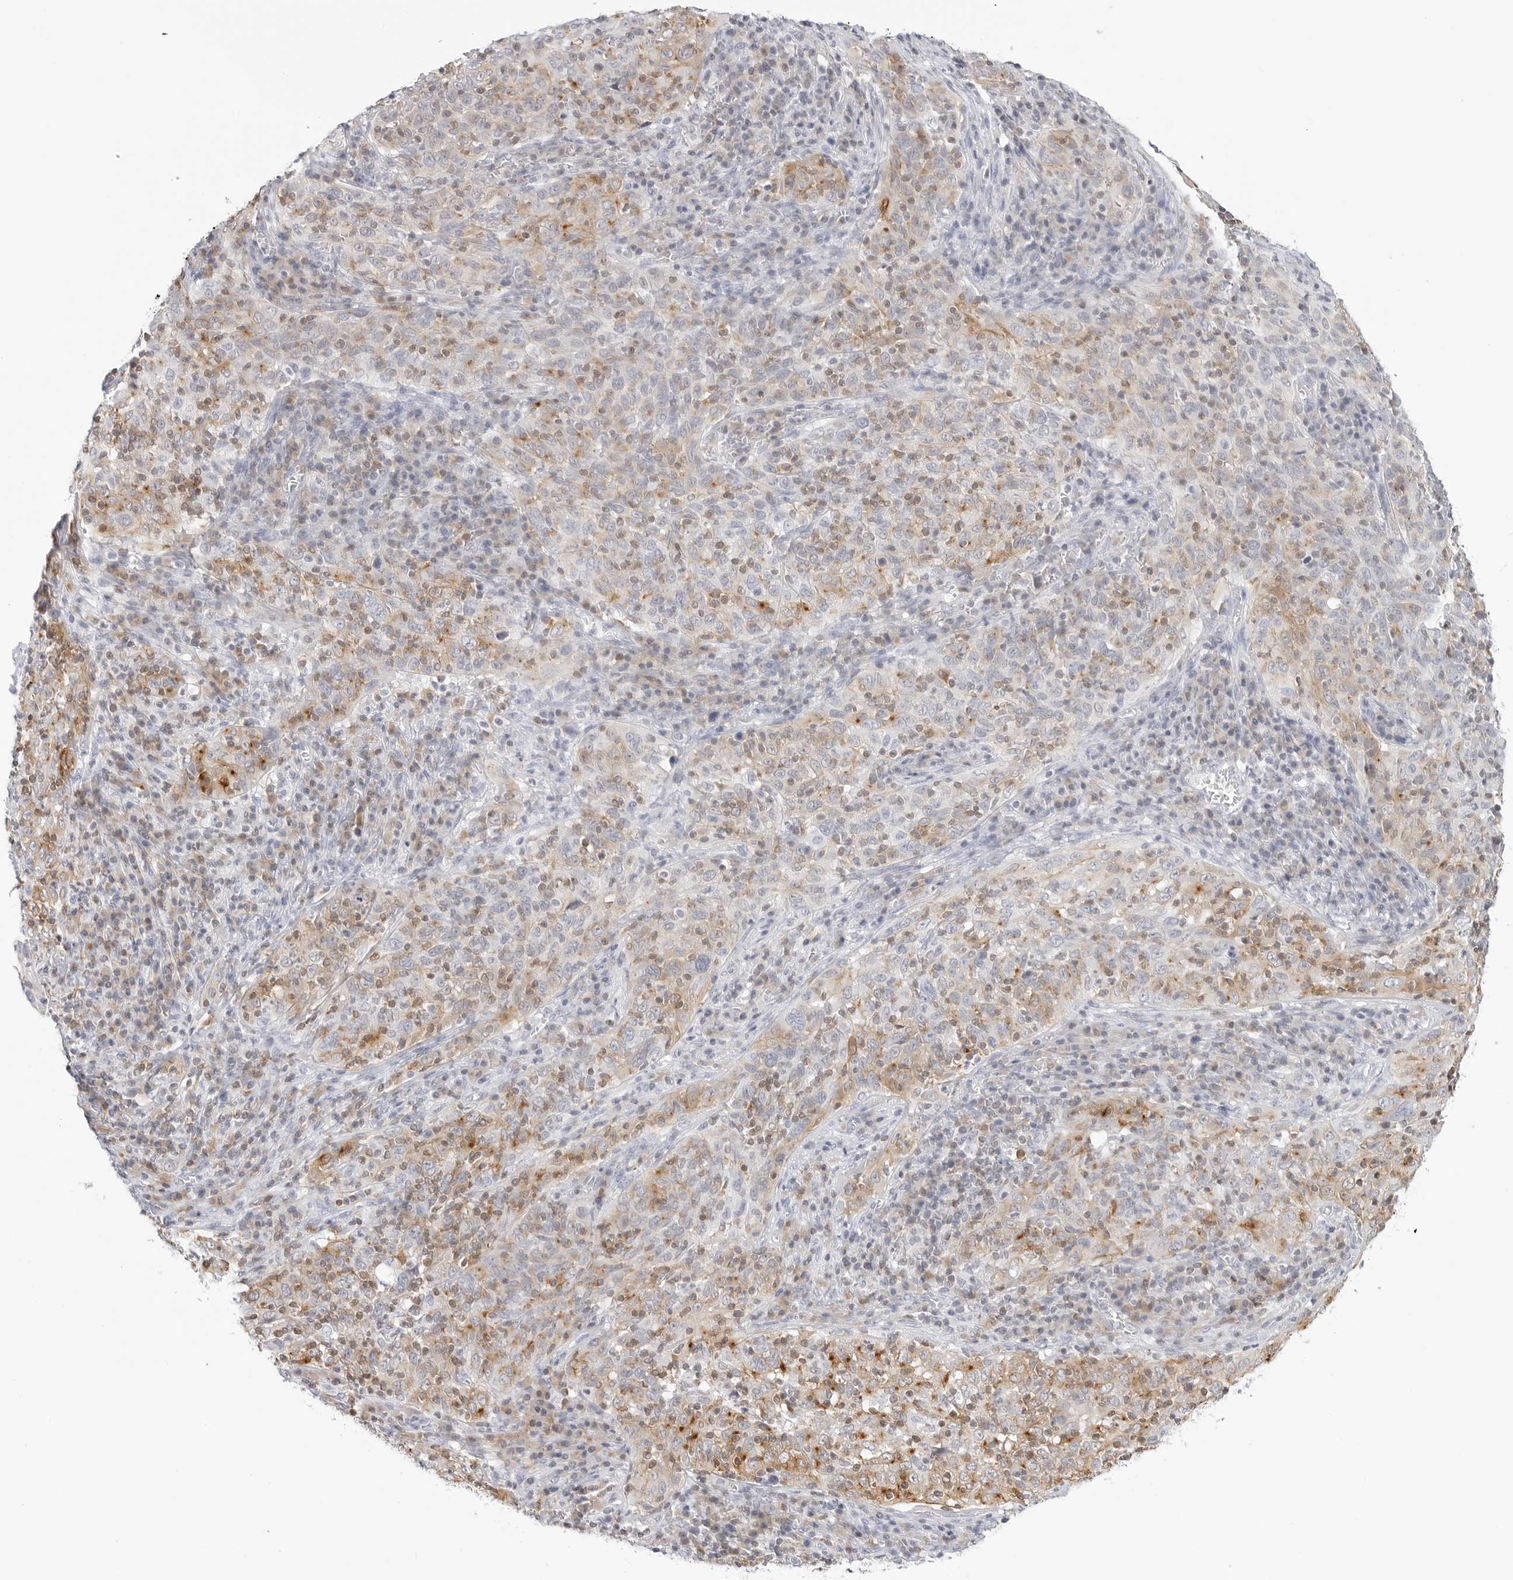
{"staining": {"intensity": "moderate", "quantity": "25%-75%", "location": "cytoplasmic/membranous"}, "tissue": "cervical cancer", "cell_type": "Tumor cells", "image_type": "cancer", "snomed": [{"axis": "morphology", "description": "Squamous cell carcinoma, NOS"}, {"axis": "topography", "description": "Cervix"}], "caption": "Cervical squamous cell carcinoma stained with DAB (3,3'-diaminobenzidine) immunohistochemistry displays medium levels of moderate cytoplasmic/membranous expression in about 25%-75% of tumor cells.", "gene": "SLC9A3R1", "patient": {"sex": "female", "age": 46}}